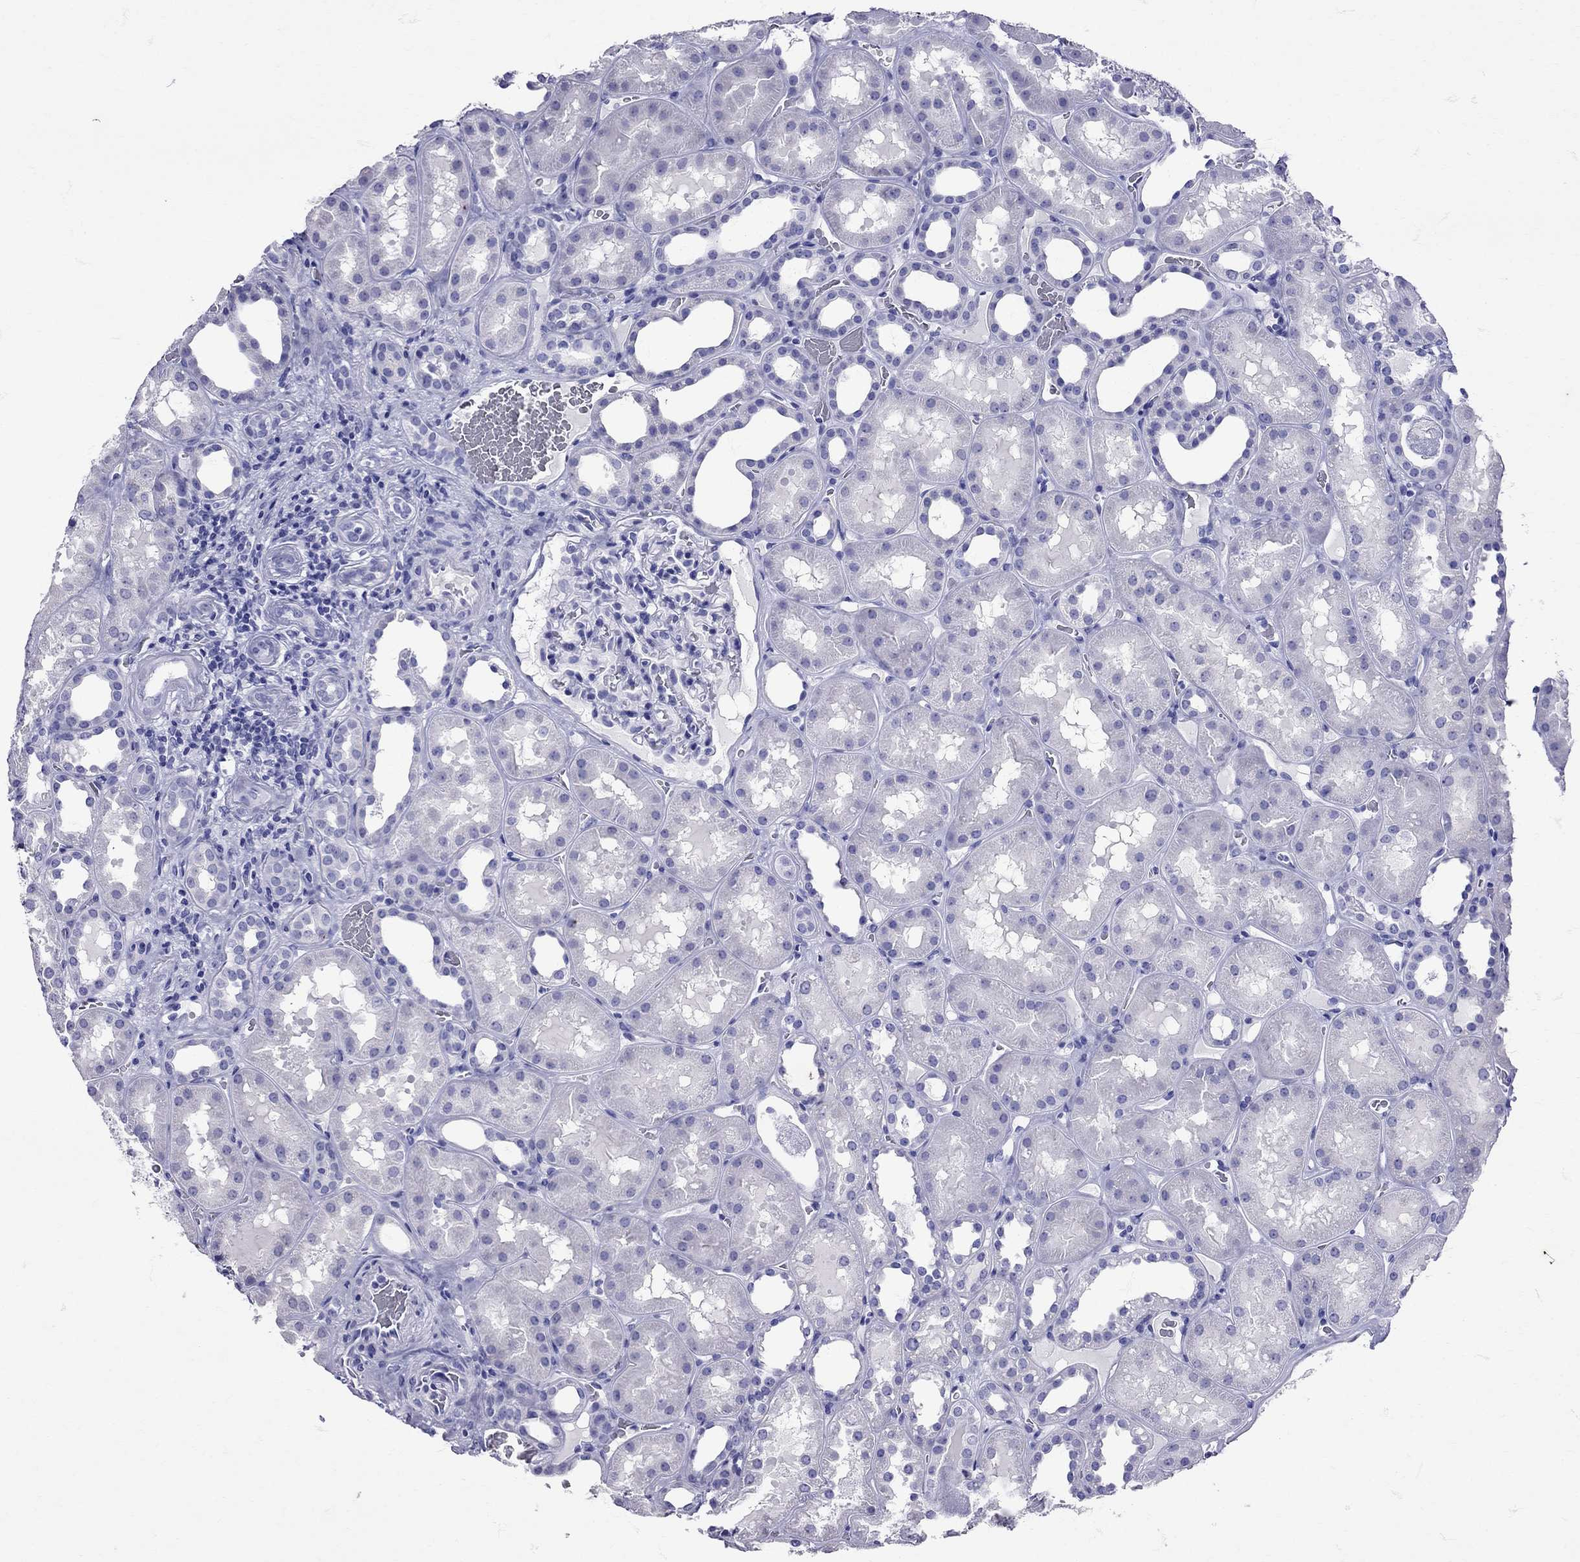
{"staining": {"intensity": "negative", "quantity": "none", "location": "none"}, "tissue": "kidney", "cell_type": "Cells in glomeruli", "image_type": "normal", "snomed": [{"axis": "morphology", "description": "Normal tissue, NOS"}, {"axis": "topography", "description": "Kidney"}], "caption": "DAB immunohistochemical staining of benign kidney exhibits no significant positivity in cells in glomeruli.", "gene": "AVP", "patient": {"sex": "female", "age": 41}}